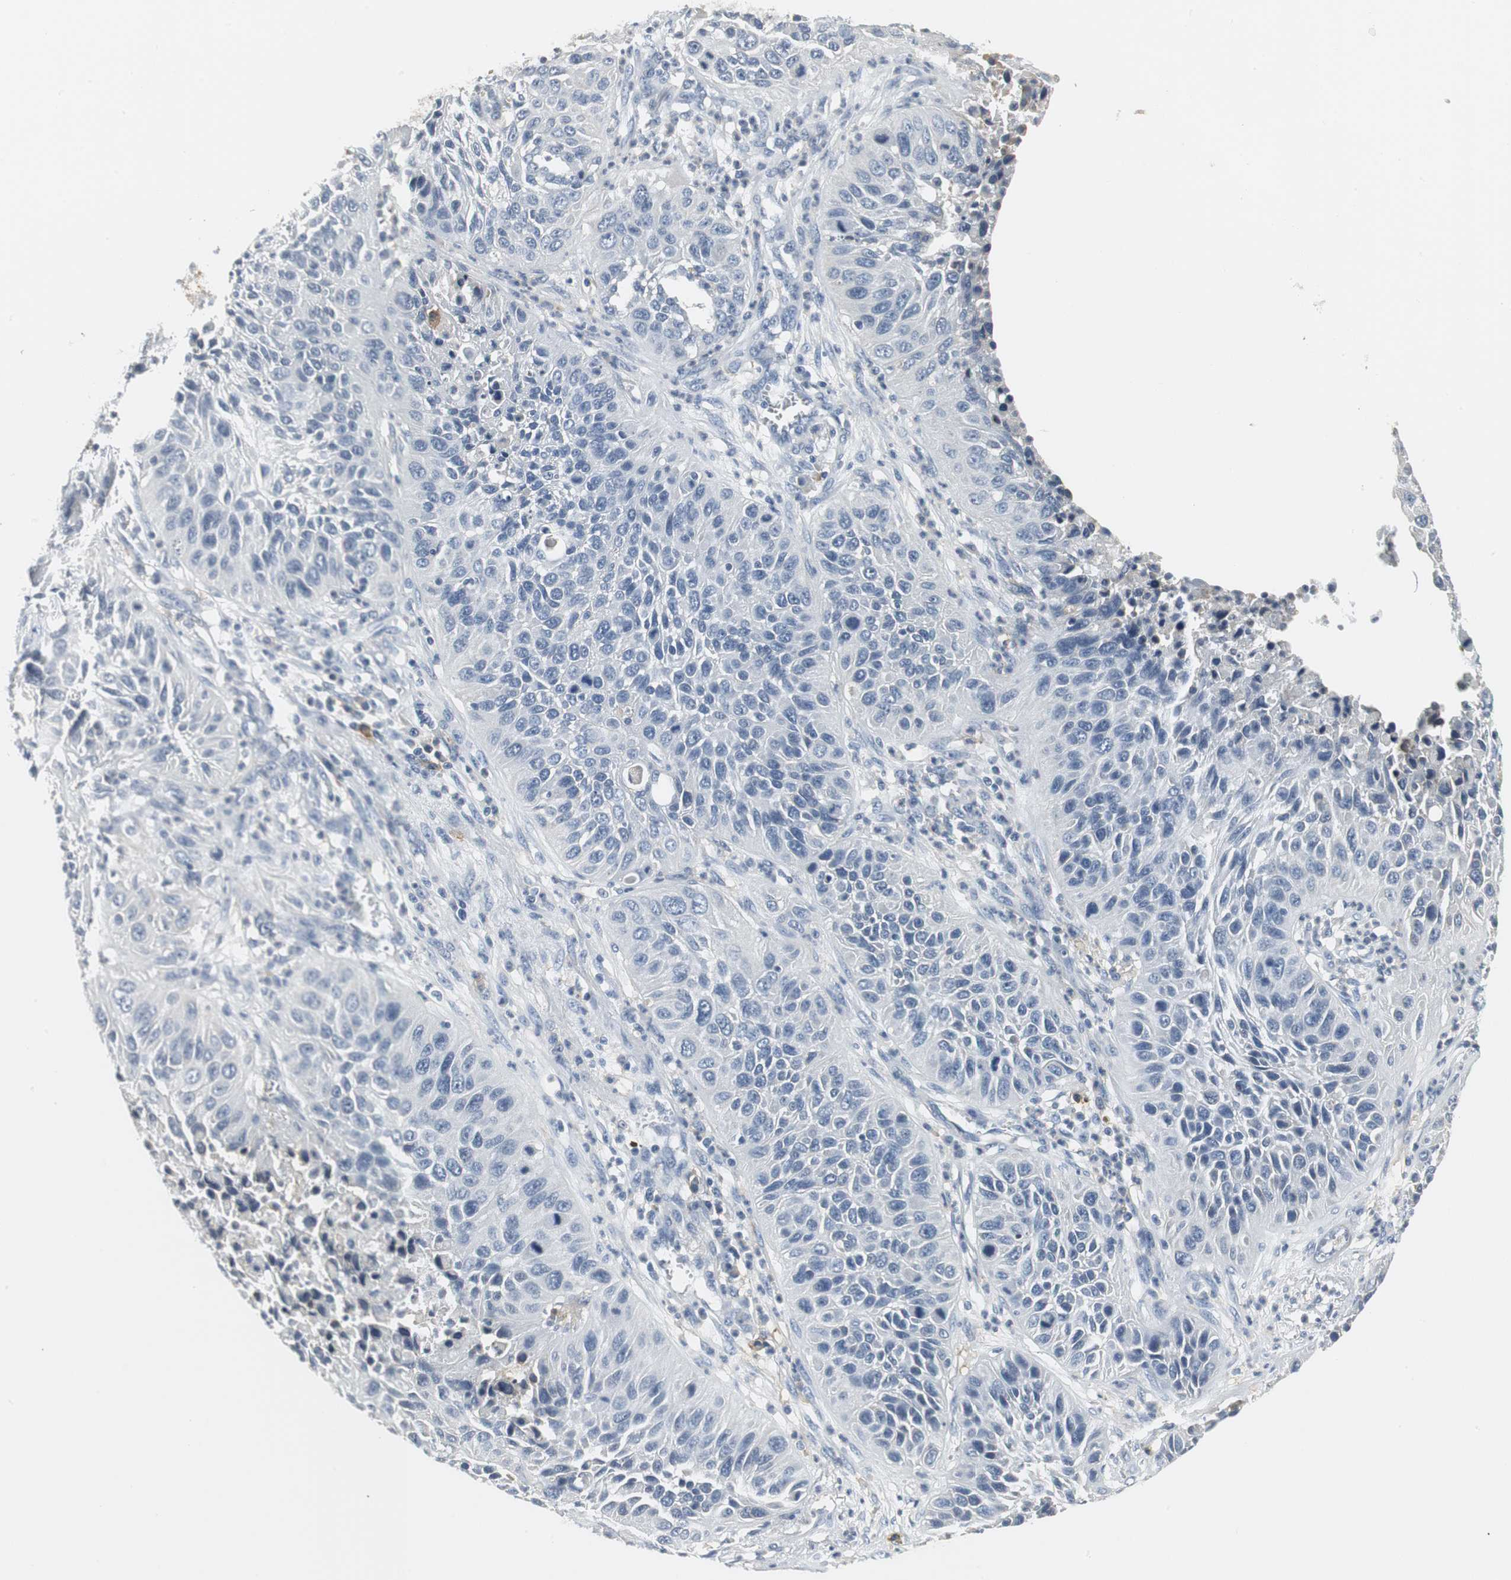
{"staining": {"intensity": "negative", "quantity": "none", "location": "none"}, "tissue": "lung cancer", "cell_type": "Tumor cells", "image_type": "cancer", "snomed": [{"axis": "morphology", "description": "Squamous cell carcinoma, NOS"}, {"axis": "topography", "description": "Lung"}], "caption": "Immunohistochemistry (IHC) micrograph of human squamous cell carcinoma (lung) stained for a protein (brown), which exhibits no staining in tumor cells. (DAB (3,3'-diaminobenzidine) immunohistochemistry (IHC), high magnification).", "gene": "SLC2A5", "patient": {"sex": "female", "age": 76}}